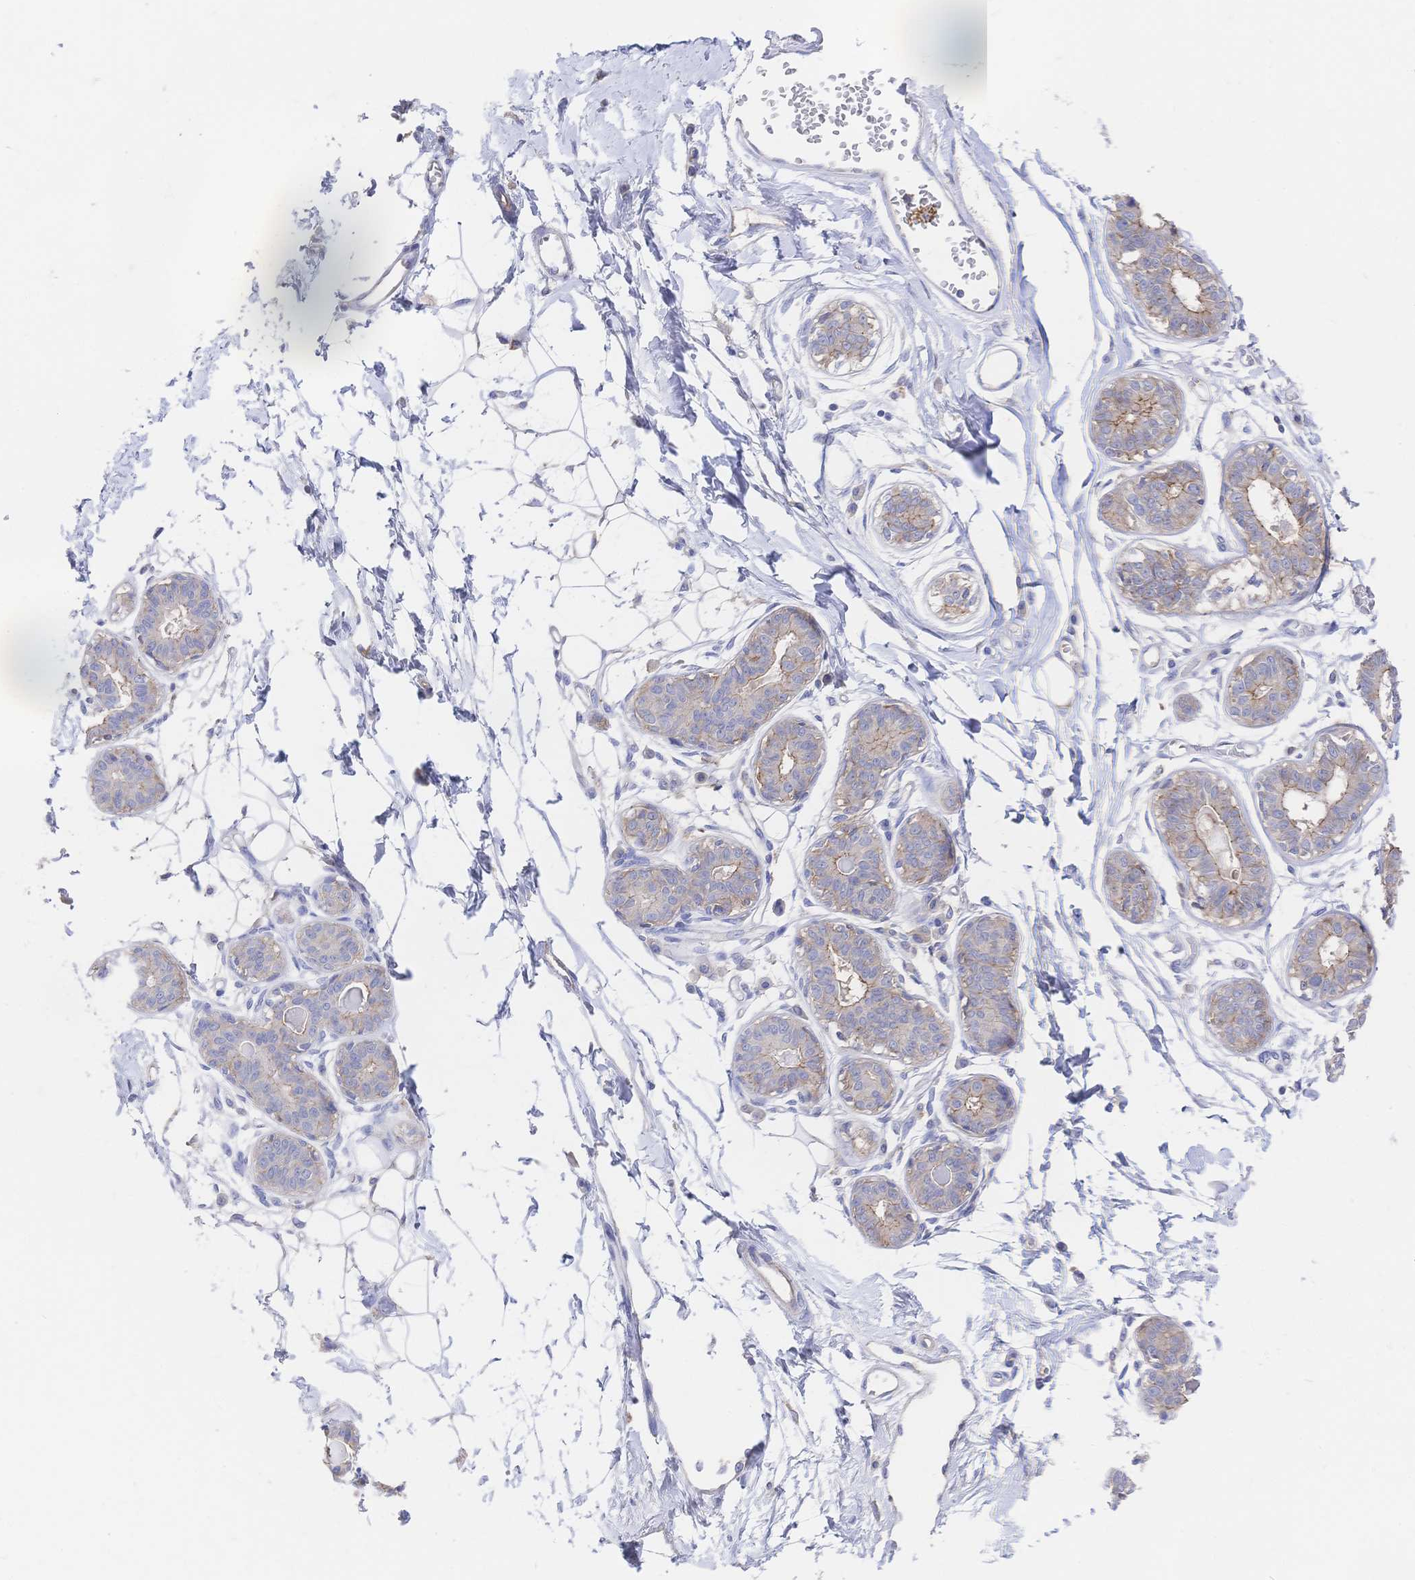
{"staining": {"intensity": "negative", "quantity": "none", "location": "none"}, "tissue": "breast", "cell_type": "Adipocytes", "image_type": "normal", "snomed": [{"axis": "morphology", "description": "Normal tissue, NOS"}, {"axis": "topography", "description": "Breast"}], "caption": "IHC histopathology image of unremarkable breast stained for a protein (brown), which shows no expression in adipocytes.", "gene": "F11R", "patient": {"sex": "female", "age": 45}}